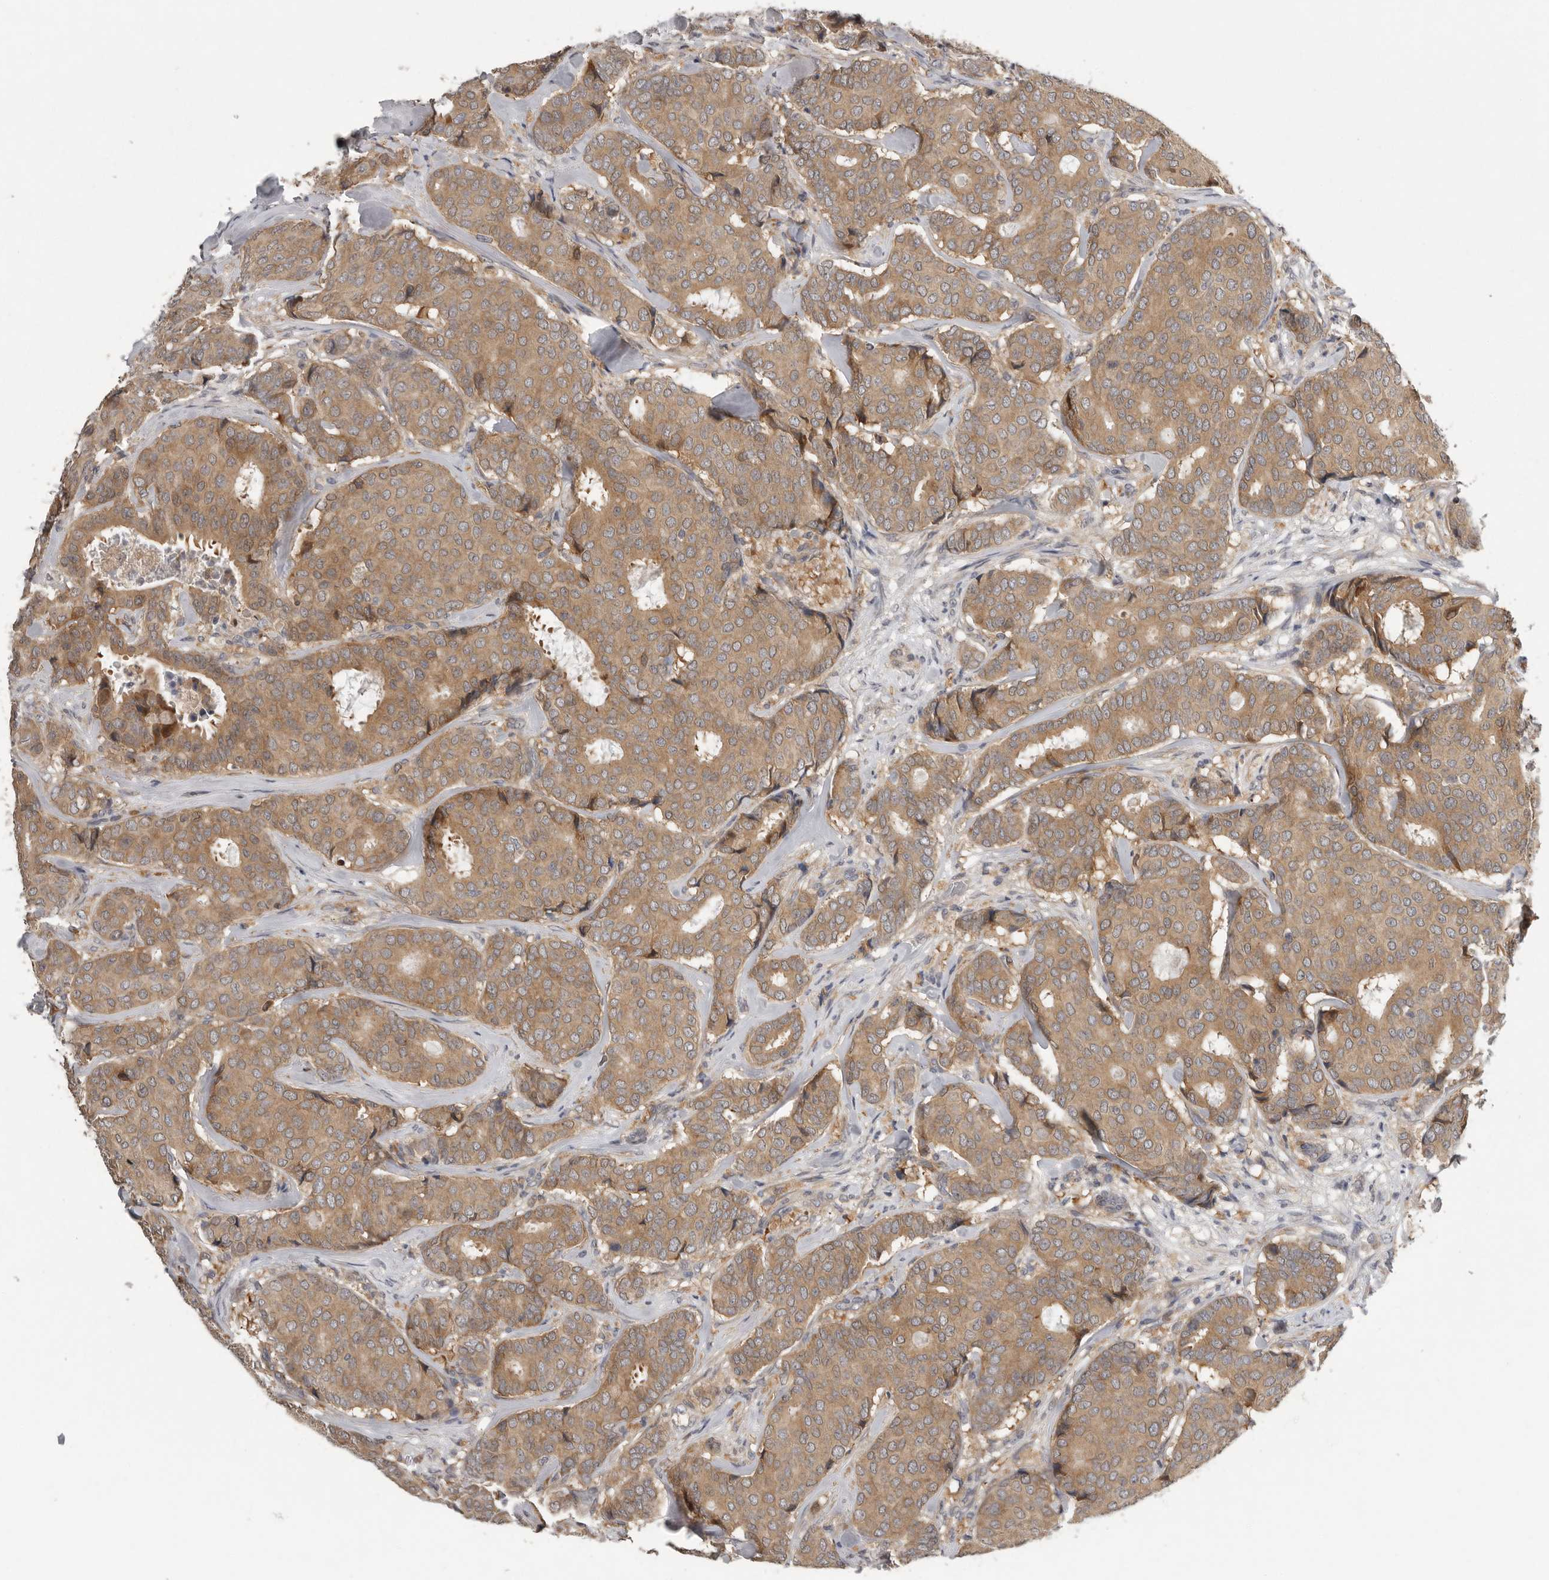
{"staining": {"intensity": "moderate", "quantity": ">75%", "location": "cytoplasmic/membranous"}, "tissue": "breast cancer", "cell_type": "Tumor cells", "image_type": "cancer", "snomed": [{"axis": "morphology", "description": "Duct carcinoma"}, {"axis": "topography", "description": "Breast"}], "caption": "IHC staining of intraductal carcinoma (breast), which exhibits medium levels of moderate cytoplasmic/membranous expression in about >75% of tumor cells indicating moderate cytoplasmic/membranous protein expression. The staining was performed using DAB (brown) for protein detection and nuclei were counterstained in hematoxylin (blue).", "gene": "RALGPS2", "patient": {"sex": "female", "age": 75}}